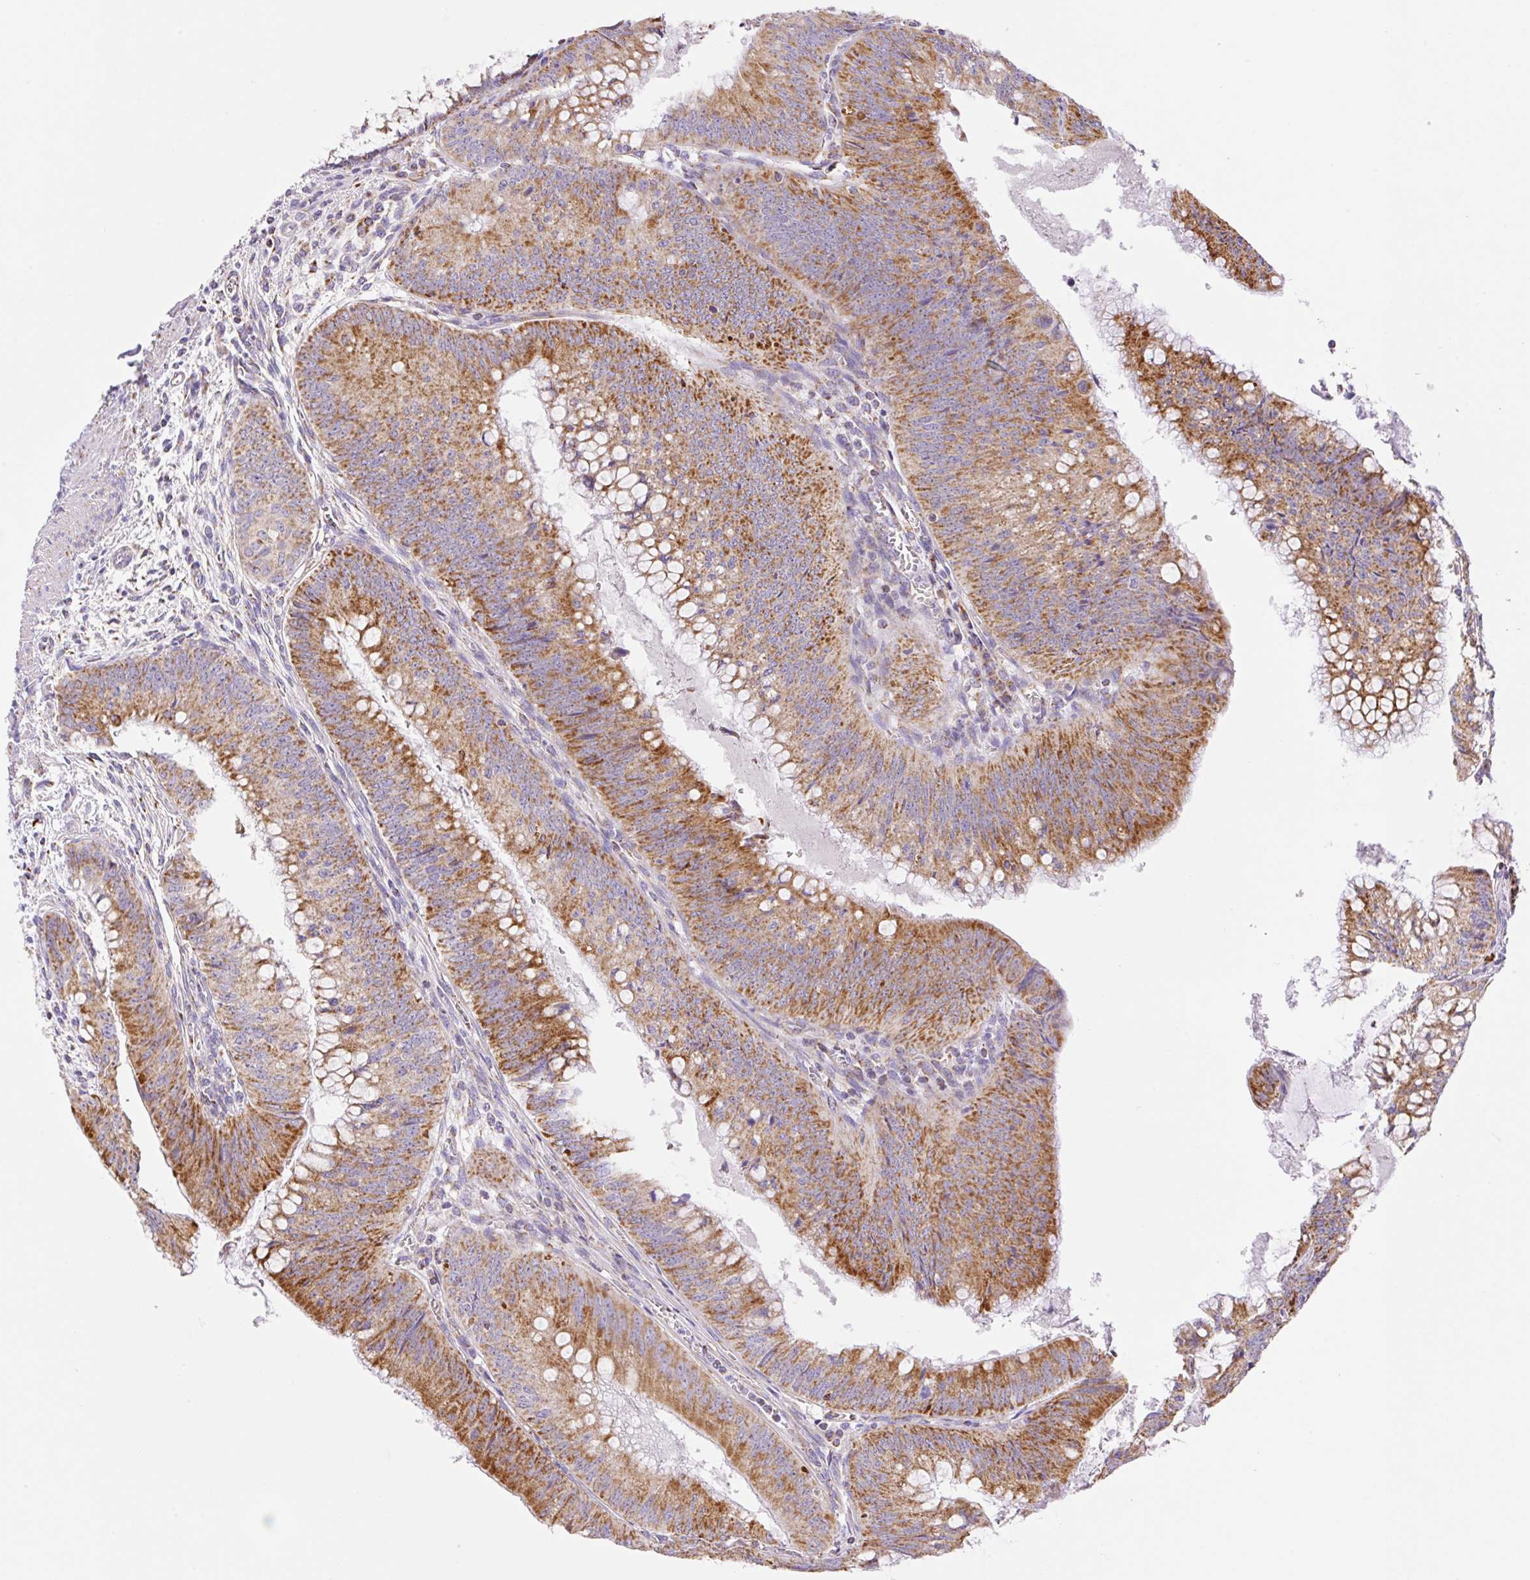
{"staining": {"intensity": "moderate", "quantity": ">75%", "location": "cytoplasmic/membranous"}, "tissue": "colorectal cancer", "cell_type": "Tumor cells", "image_type": "cancer", "snomed": [{"axis": "morphology", "description": "Adenocarcinoma, NOS"}, {"axis": "topography", "description": "Rectum"}], "caption": "Immunohistochemical staining of colorectal cancer demonstrates moderate cytoplasmic/membranous protein positivity in about >75% of tumor cells. (Brightfield microscopy of DAB IHC at high magnification).", "gene": "ETNK2", "patient": {"sex": "female", "age": 72}}